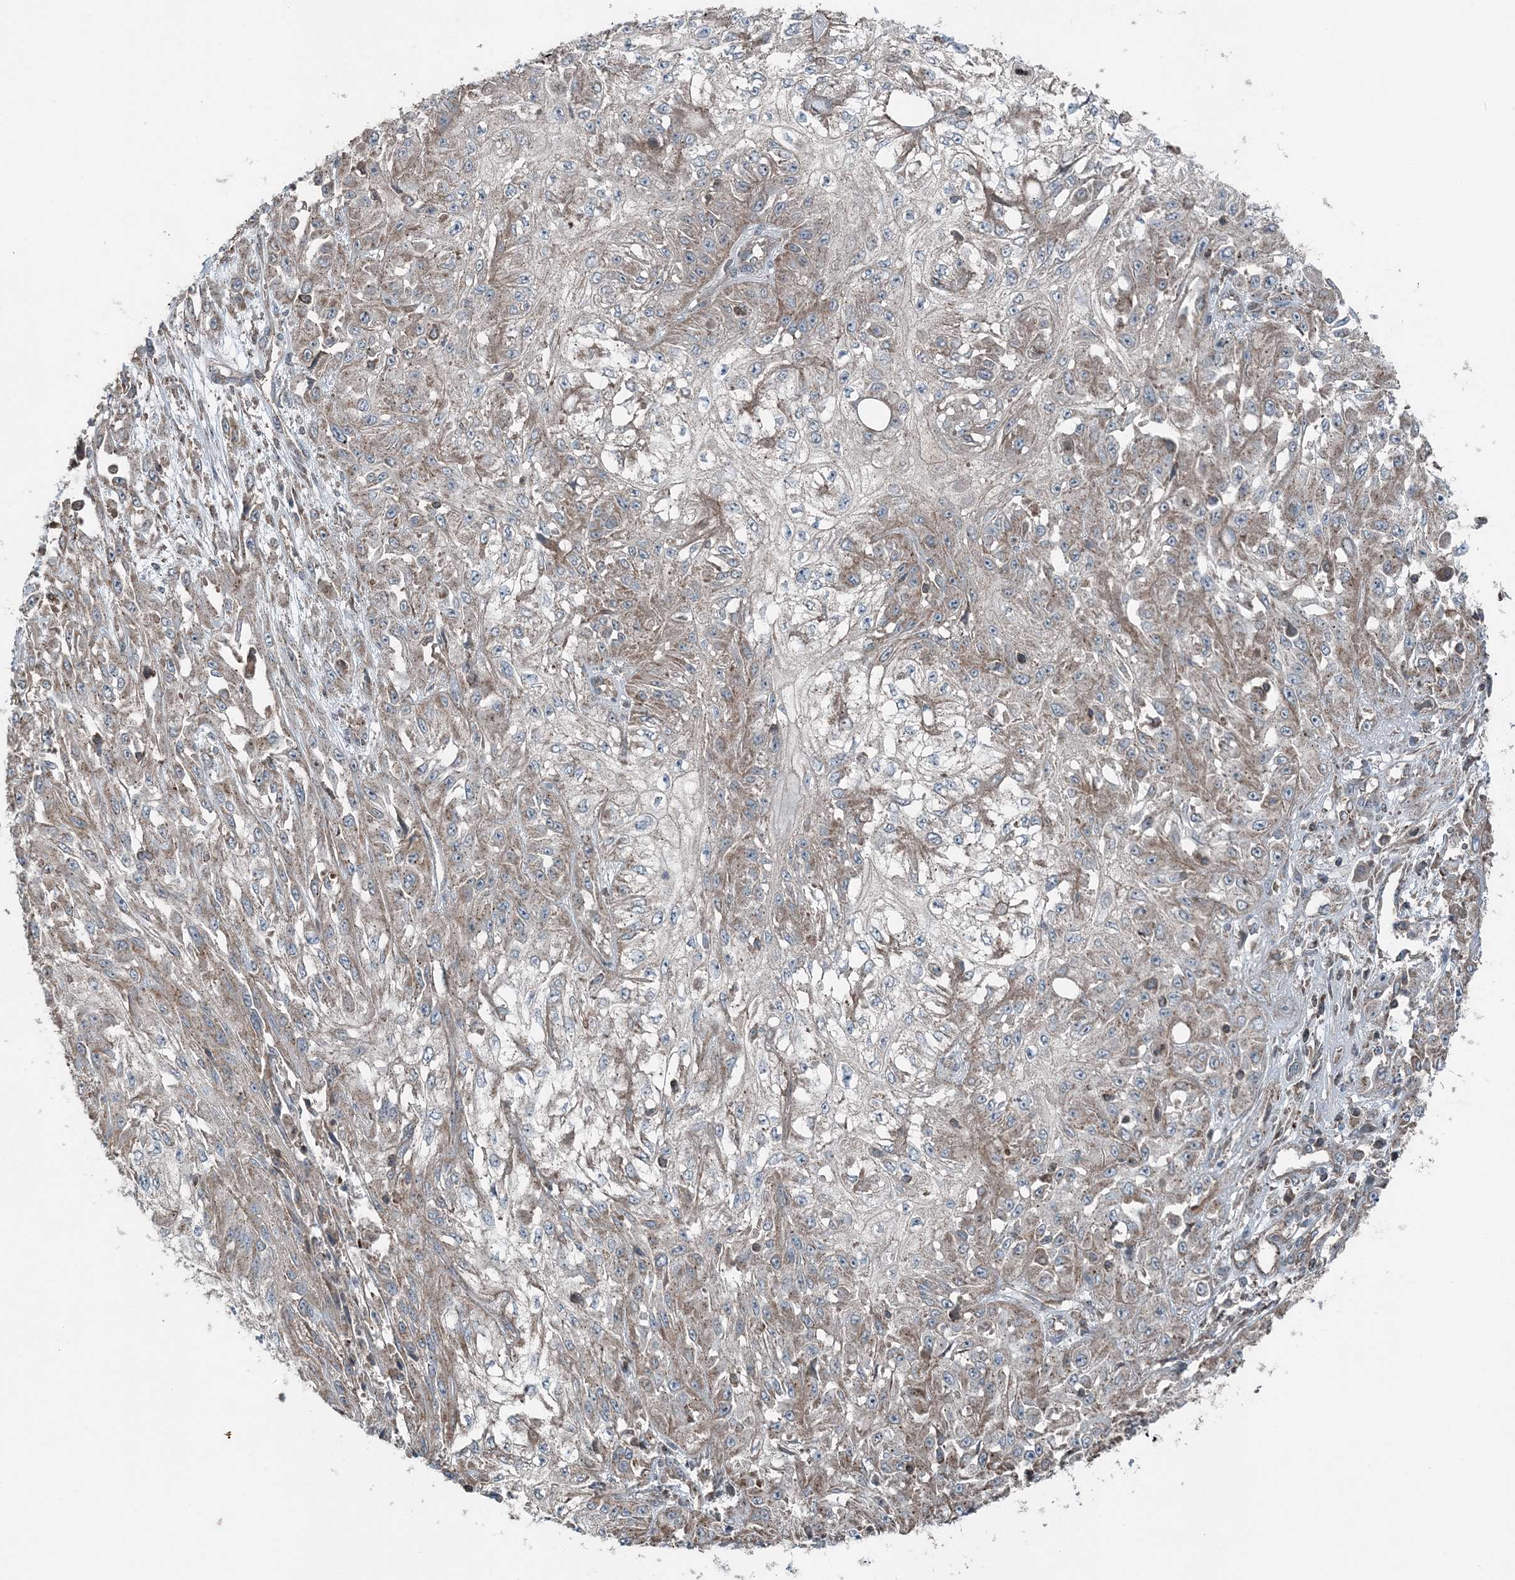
{"staining": {"intensity": "weak", "quantity": "25%-75%", "location": "cytoplasmic/membranous"}, "tissue": "skin cancer", "cell_type": "Tumor cells", "image_type": "cancer", "snomed": [{"axis": "morphology", "description": "Squamous cell carcinoma, NOS"}, {"axis": "morphology", "description": "Squamous cell carcinoma, metastatic, NOS"}, {"axis": "topography", "description": "Skin"}, {"axis": "topography", "description": "Lymph node"}], "caption": "Weak cytoplasmic/membranous protein expression is appreciated in about 25%-75% of tumor cells in skin cancer.", "gene": "KY", "patient": {"sex": "male", "age": 75}}